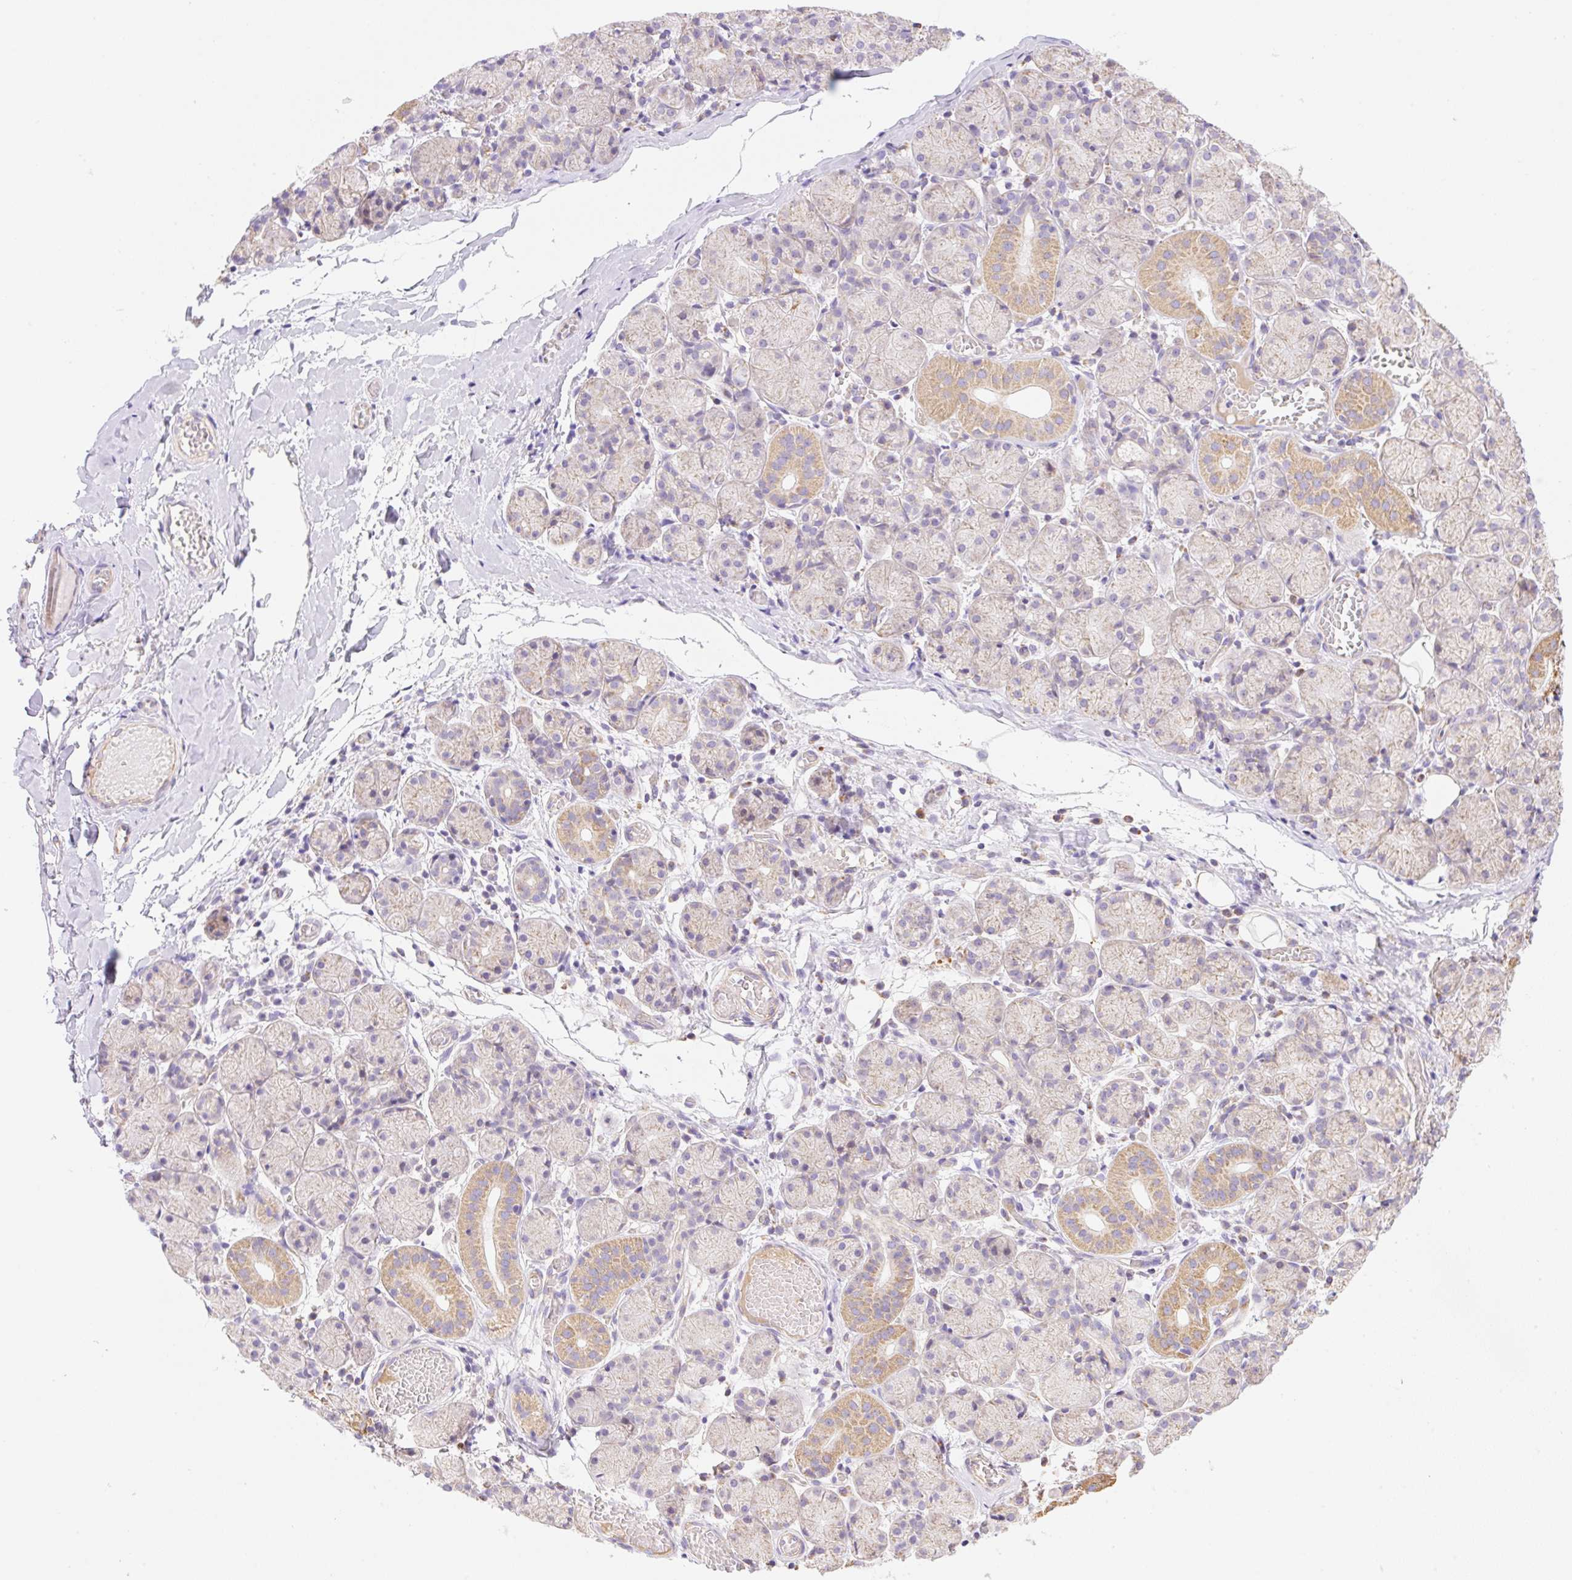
{"staining": {"intensity": "moderate", "quantity": "25%-75%", "location": "cytoplasmic/membranous"}, "tissue": "salivary gland", "cell_type": "Glandular cells", "image_type": "normal", "snomed": [{"axis": "morphology", "description": "Normal tissue, NOS"}, {"axis": "topography", "description": "Salivary gland"}], "caption": "Salivary gland stained with immunohistochemistry (IHC) demonstrates moderate cytoplasmic/membranous expression in about 25%-75% of glandular cells. (brown staining indicates protein expression, while blue staining denotes nuclei).", "gene": "ESAM", "patient": {"sex": "female", "age": 24}}